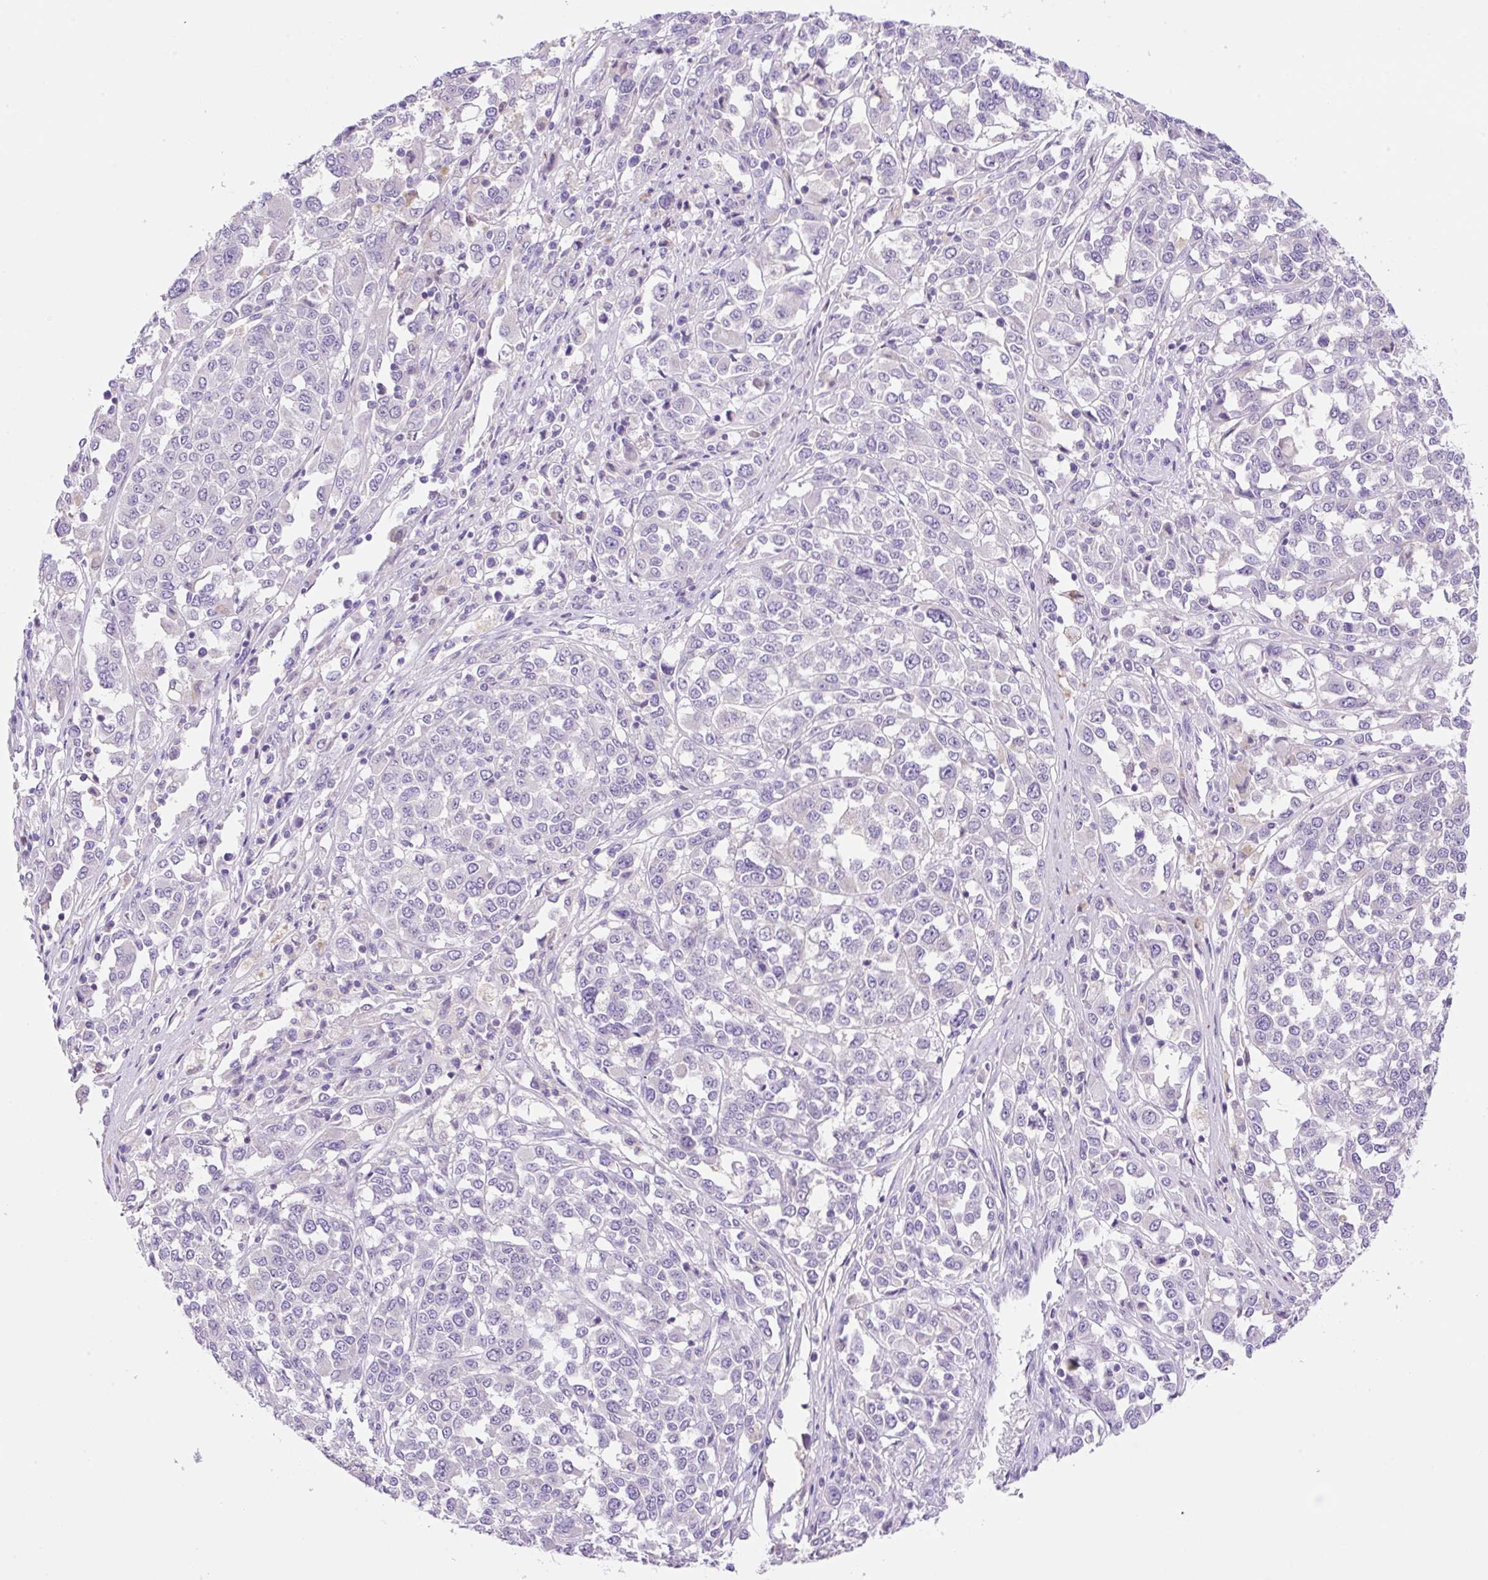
{"staining": {"intensity": "negative", "quantity": "none", "location": "none"}, "tissue": "melanoma", "cell_type": "Tumor cells", "image_type": "cancer", "snomed": [{"axis": "morphology", "description": "Malignant melanoma, Metastatic site"}, {"axis": "topography", "description": "Lymph node"}], "caption": "Immunohistochemistry micrograph of neoplastic tissue: human melanoma stained with DAB (3,3'-diaminobenzidine) exhibits no significant protein positivity in tumor cells.", "gene": "NDST3", "patient": {"sex": "male", "age": 44}}